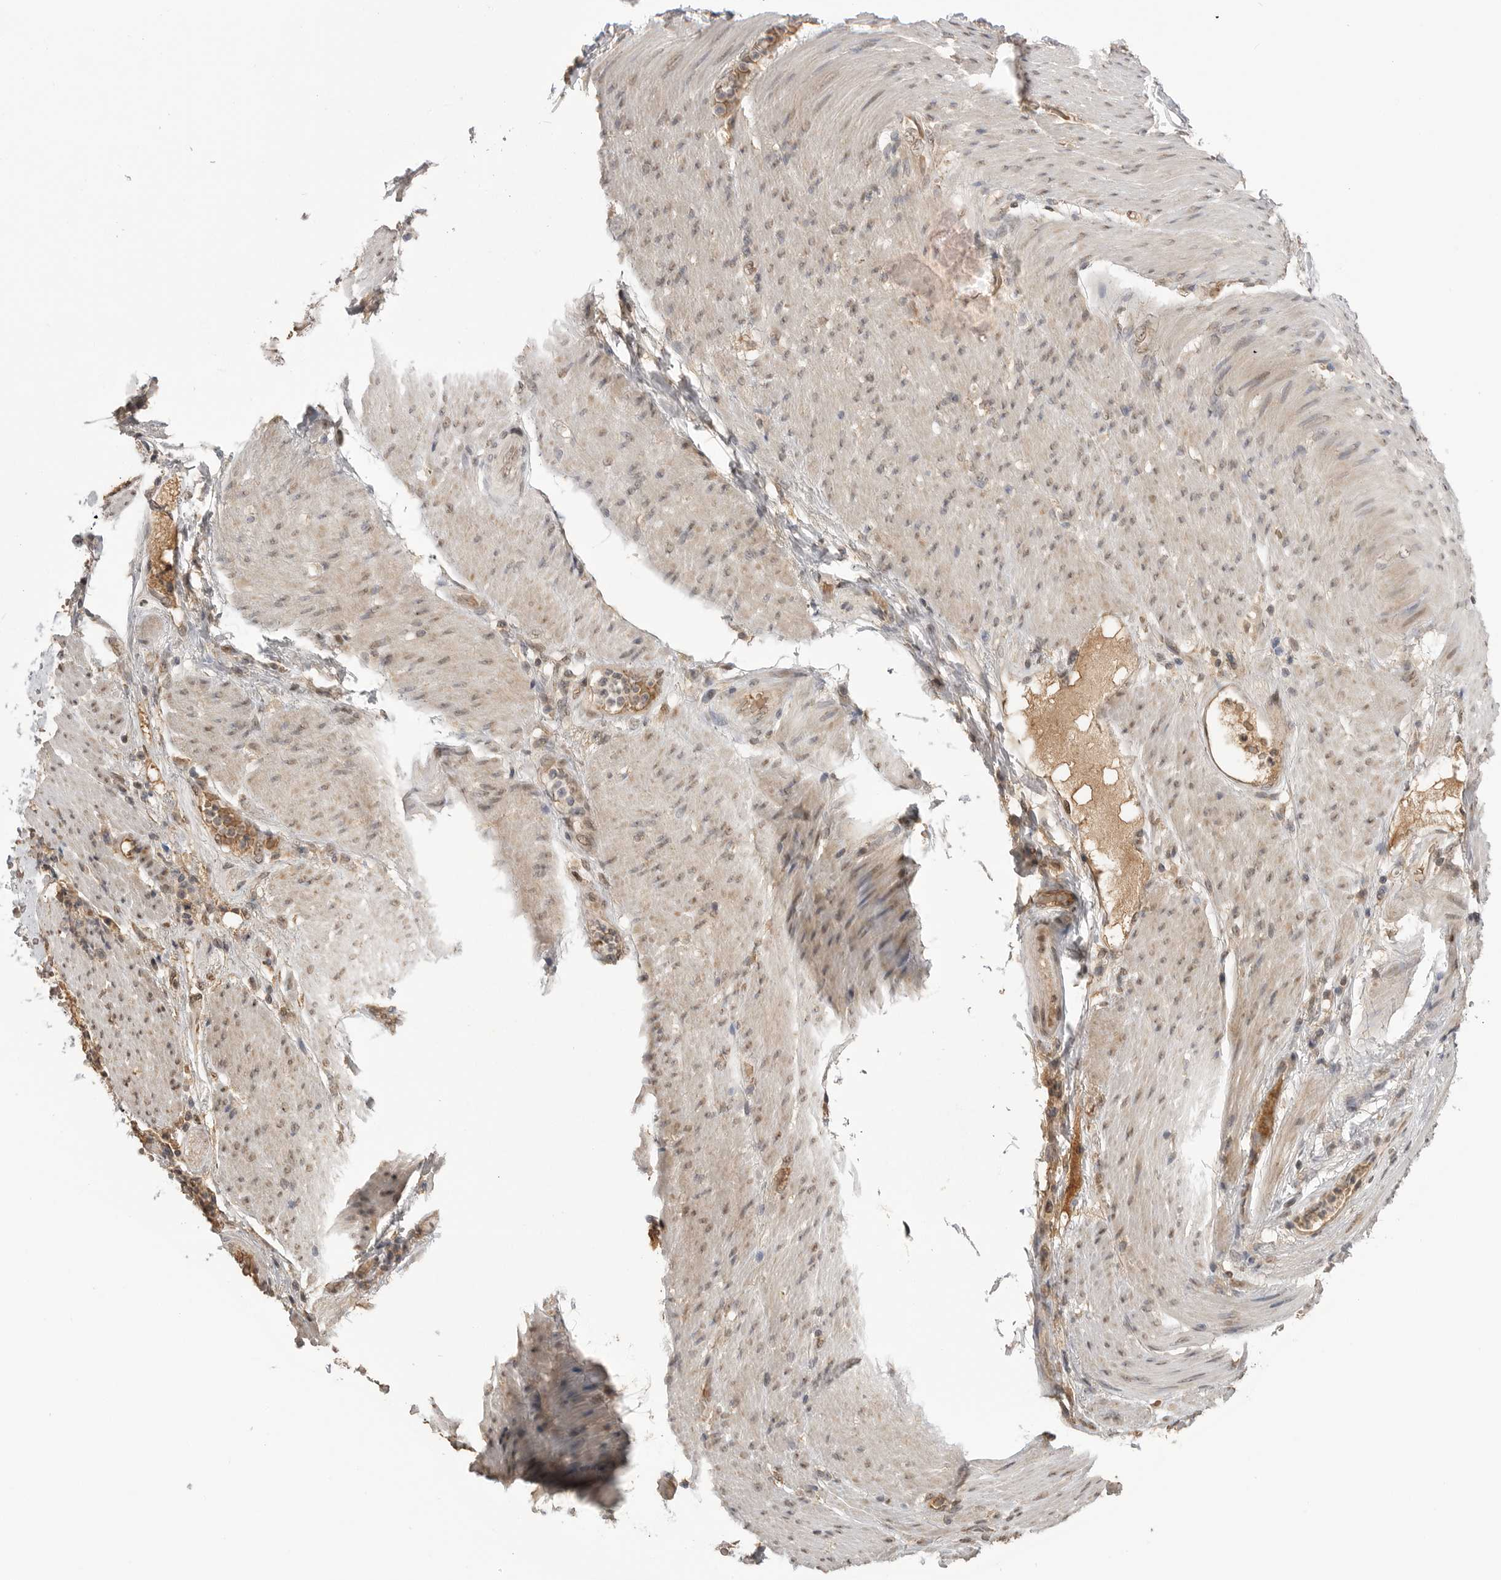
{"staining": {"intensity": "weak", "quantity": "<25%", "location": "cytoplasmic/membranous,nuclear"}, "tissue": "stomach cancer", "cell_type": "Tumor cells", "image_type": "cancer", "snomed": [{"axis": "morphology", "description": "Adenocarcinoma, NOS"}, {"axis": "topography", "description": "Stomach"}], "caption": "Immunohistochemical staining of stomach cancer exhibits no significant staining in tumor cells. Brightfield microscopy of IHC stained with DAB (brown) and hematoxylin (blue), captured at high magnification.", "gene": "ASPSCR1", "patient": {"sex": "female", "age": 73}}